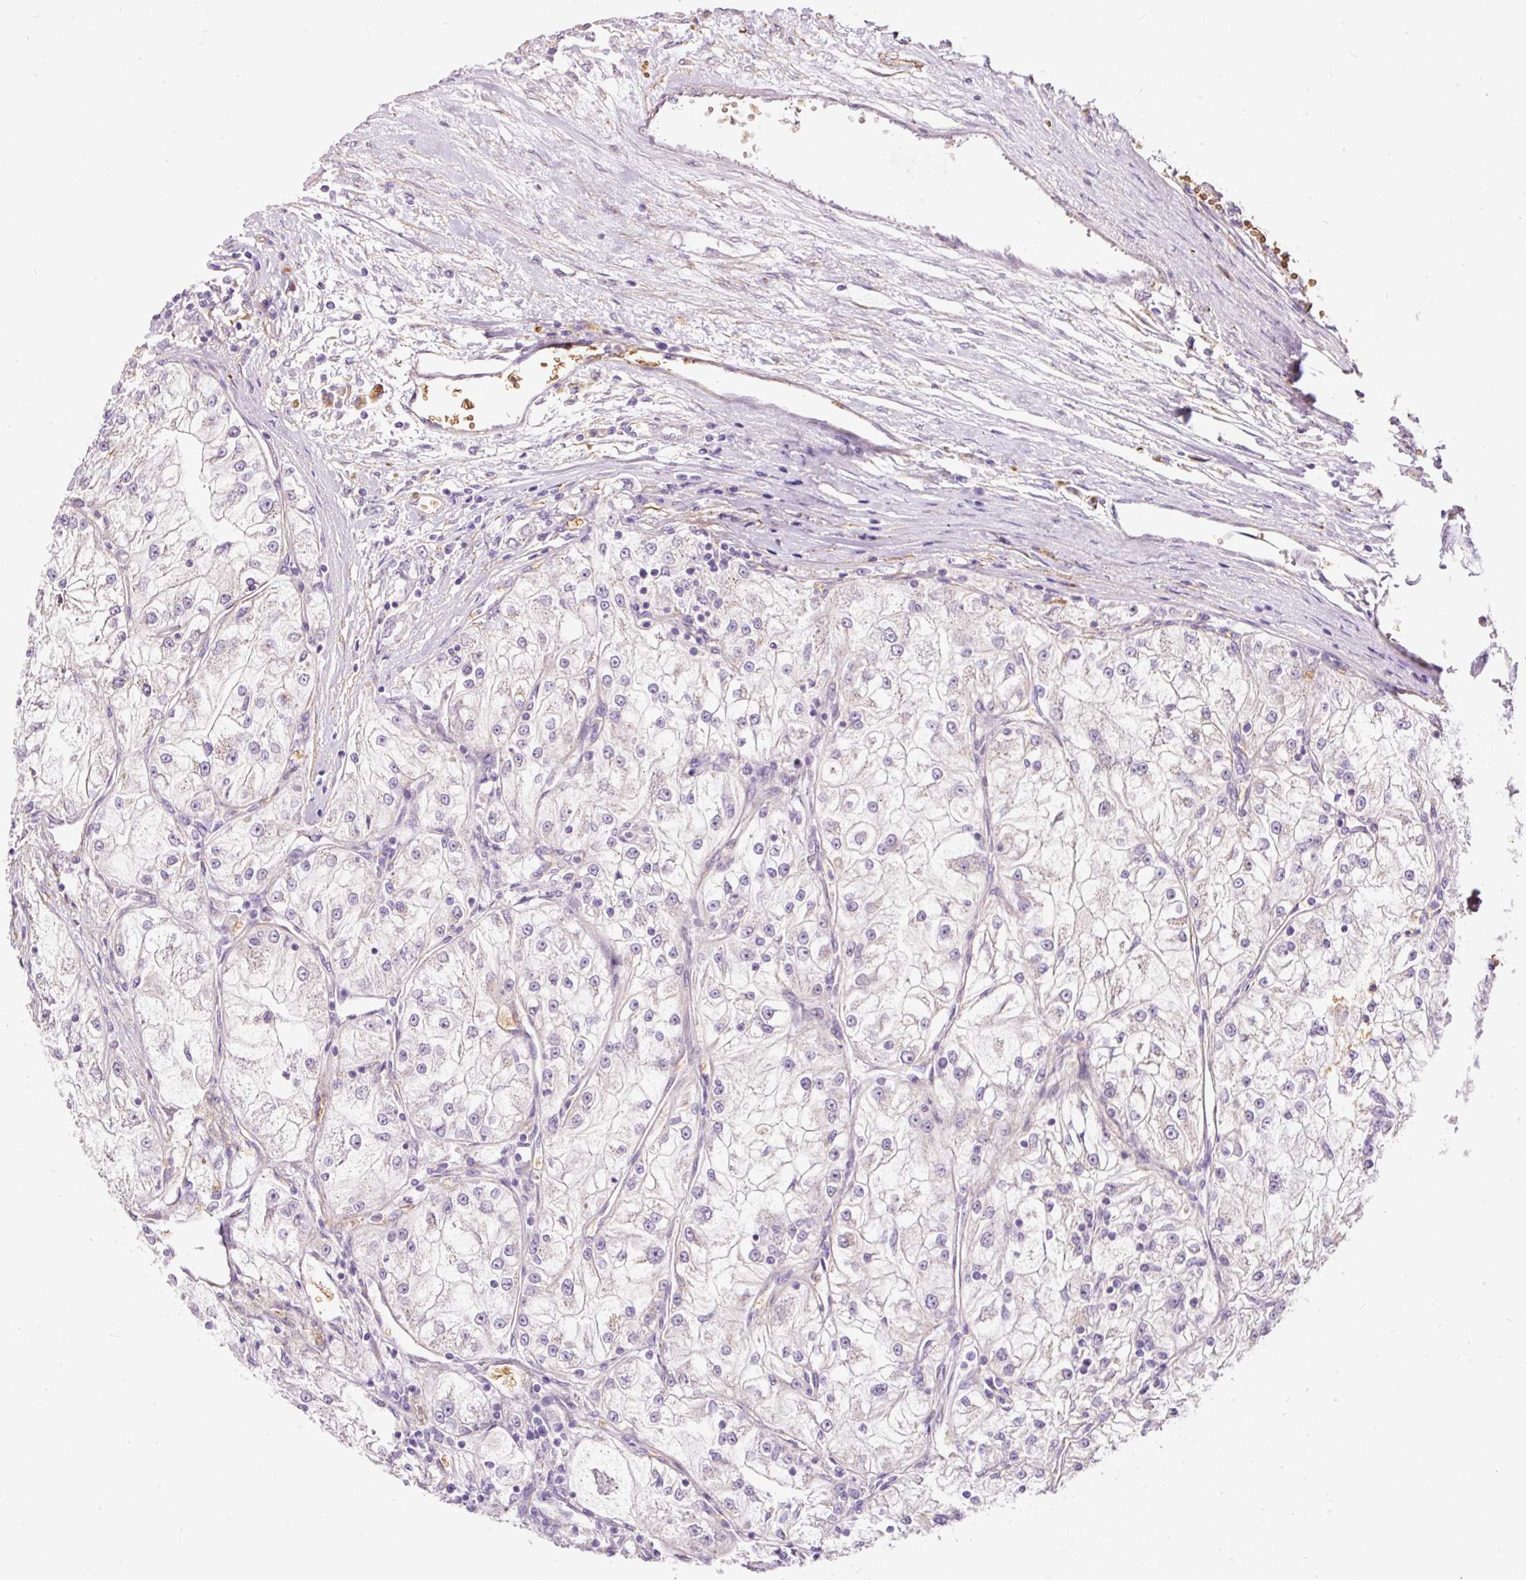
{"staining": {"intensity": "negative", "quantity": "none", "location": "none"}, "tissue": "renal cancer", "cell_type": "Tumor cells", "image_type": "cancer", "snomed": [{"axis": "morphology", "description": "Adenocarcinoma, NOS"}, {"axis": "topography", "description": "Kidney"}], "caption": "The micrograph shows no significant staining in tumor cells of renal adenocarcinoma. (Brightfield microscopy of DAB (3,3'-diaminobenzidine) immunohistochemistry (IHC) at high magnification).", "gene": "PRRC2A", "patient": {"sex": "female", "age": 72}}